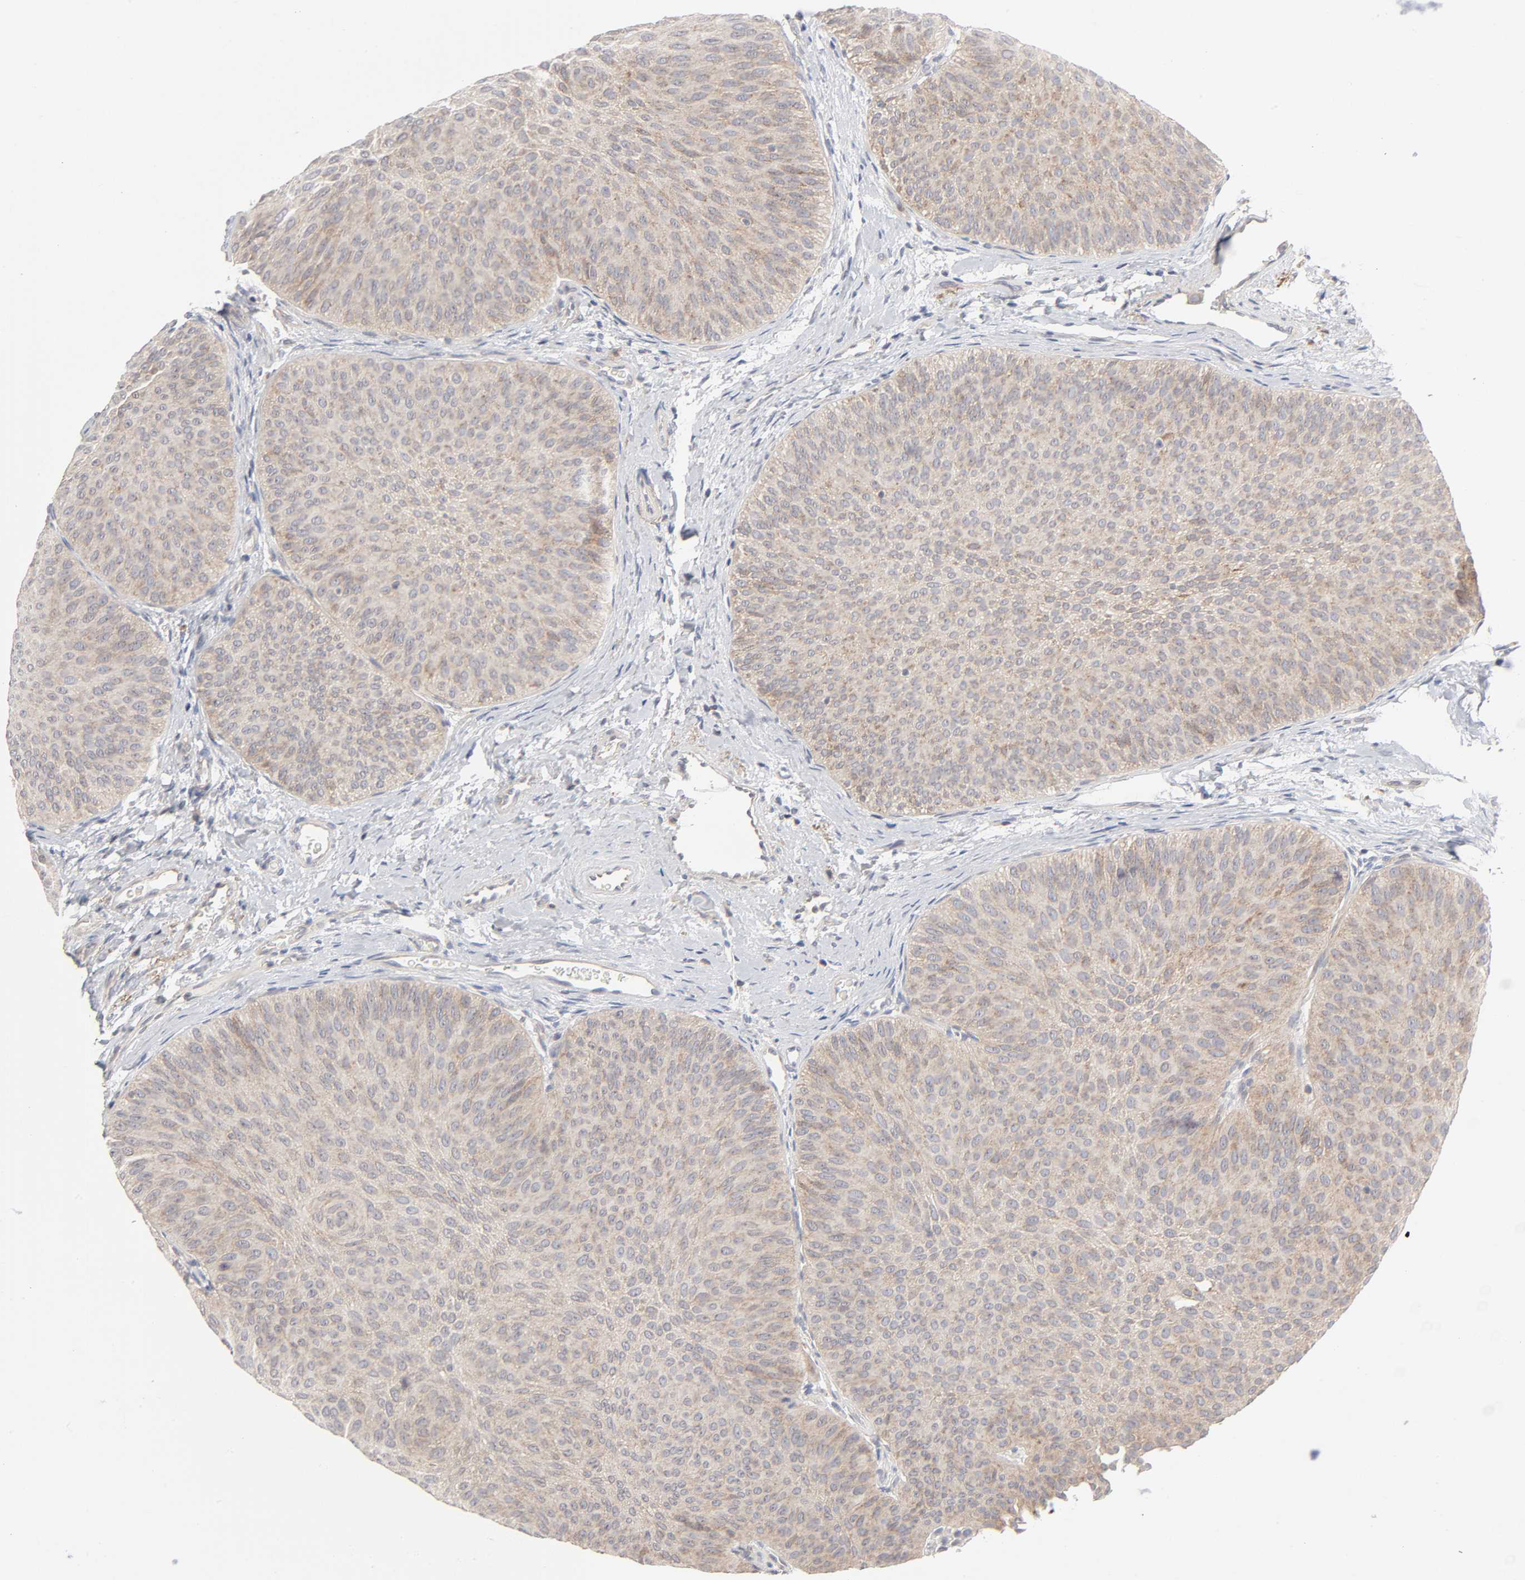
{"staining": {"intensity": "weak", "quantity": ">75%", "location": "cytoplasmic/membranous"}, "tissue": "urothelial cancer", "cell_type": "Tumor cells", "image_type": "cancer", "snomed": [{"axis": "morphology", "description": "Urothelial carcinoma, Low grade"}, {"axis": "topography", "description": "Urinary bladder"}], "caption": "Tumor cells show weak cytoplasmic/membranous positivity in approximately >75% of cells in low-grade urothelial carcinoma. Using DAB (3,3'-diaminobenzidine) (brown) and hematoxylin (blue) stains, captured at high magnification using brightfield microscopy.", "gene": "IL4R", "patient": {"sex": "female", "age": 60}}